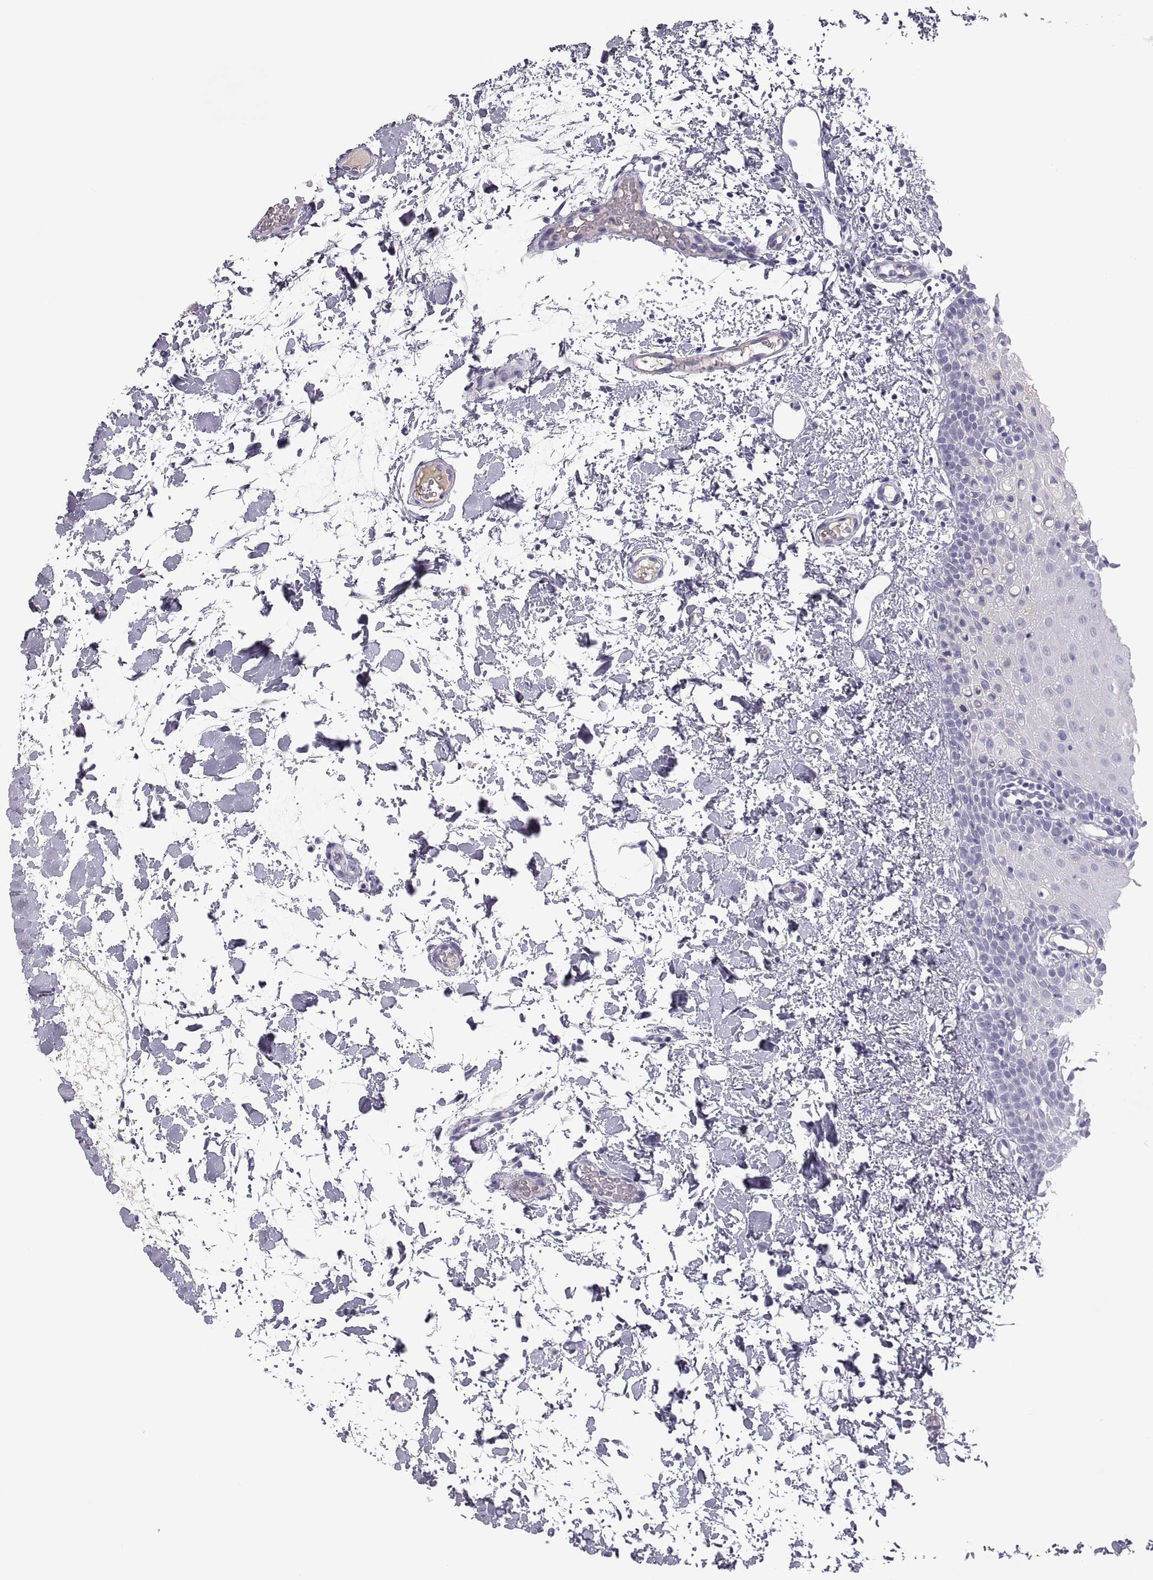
{"staining": {"intensity": "negative", "quantity": "none", "location": "none"}, "tissue": "oral mucosa", "cell_type": "Squamous epithelial cells", "image_type": "normal", "snomed": [{"axis": "morphology", "description": "Normal tissue, NOS"}, {"axis": "topography", "description": "Oral tissue"}], "caption": "The photomicrograph shows no significant positivity in squamous epithelial cells of oral mucosa. Nuclei are stained in blue.", "gene": "MAGEB2", "patient": {"sex": "male", "age": 81}}